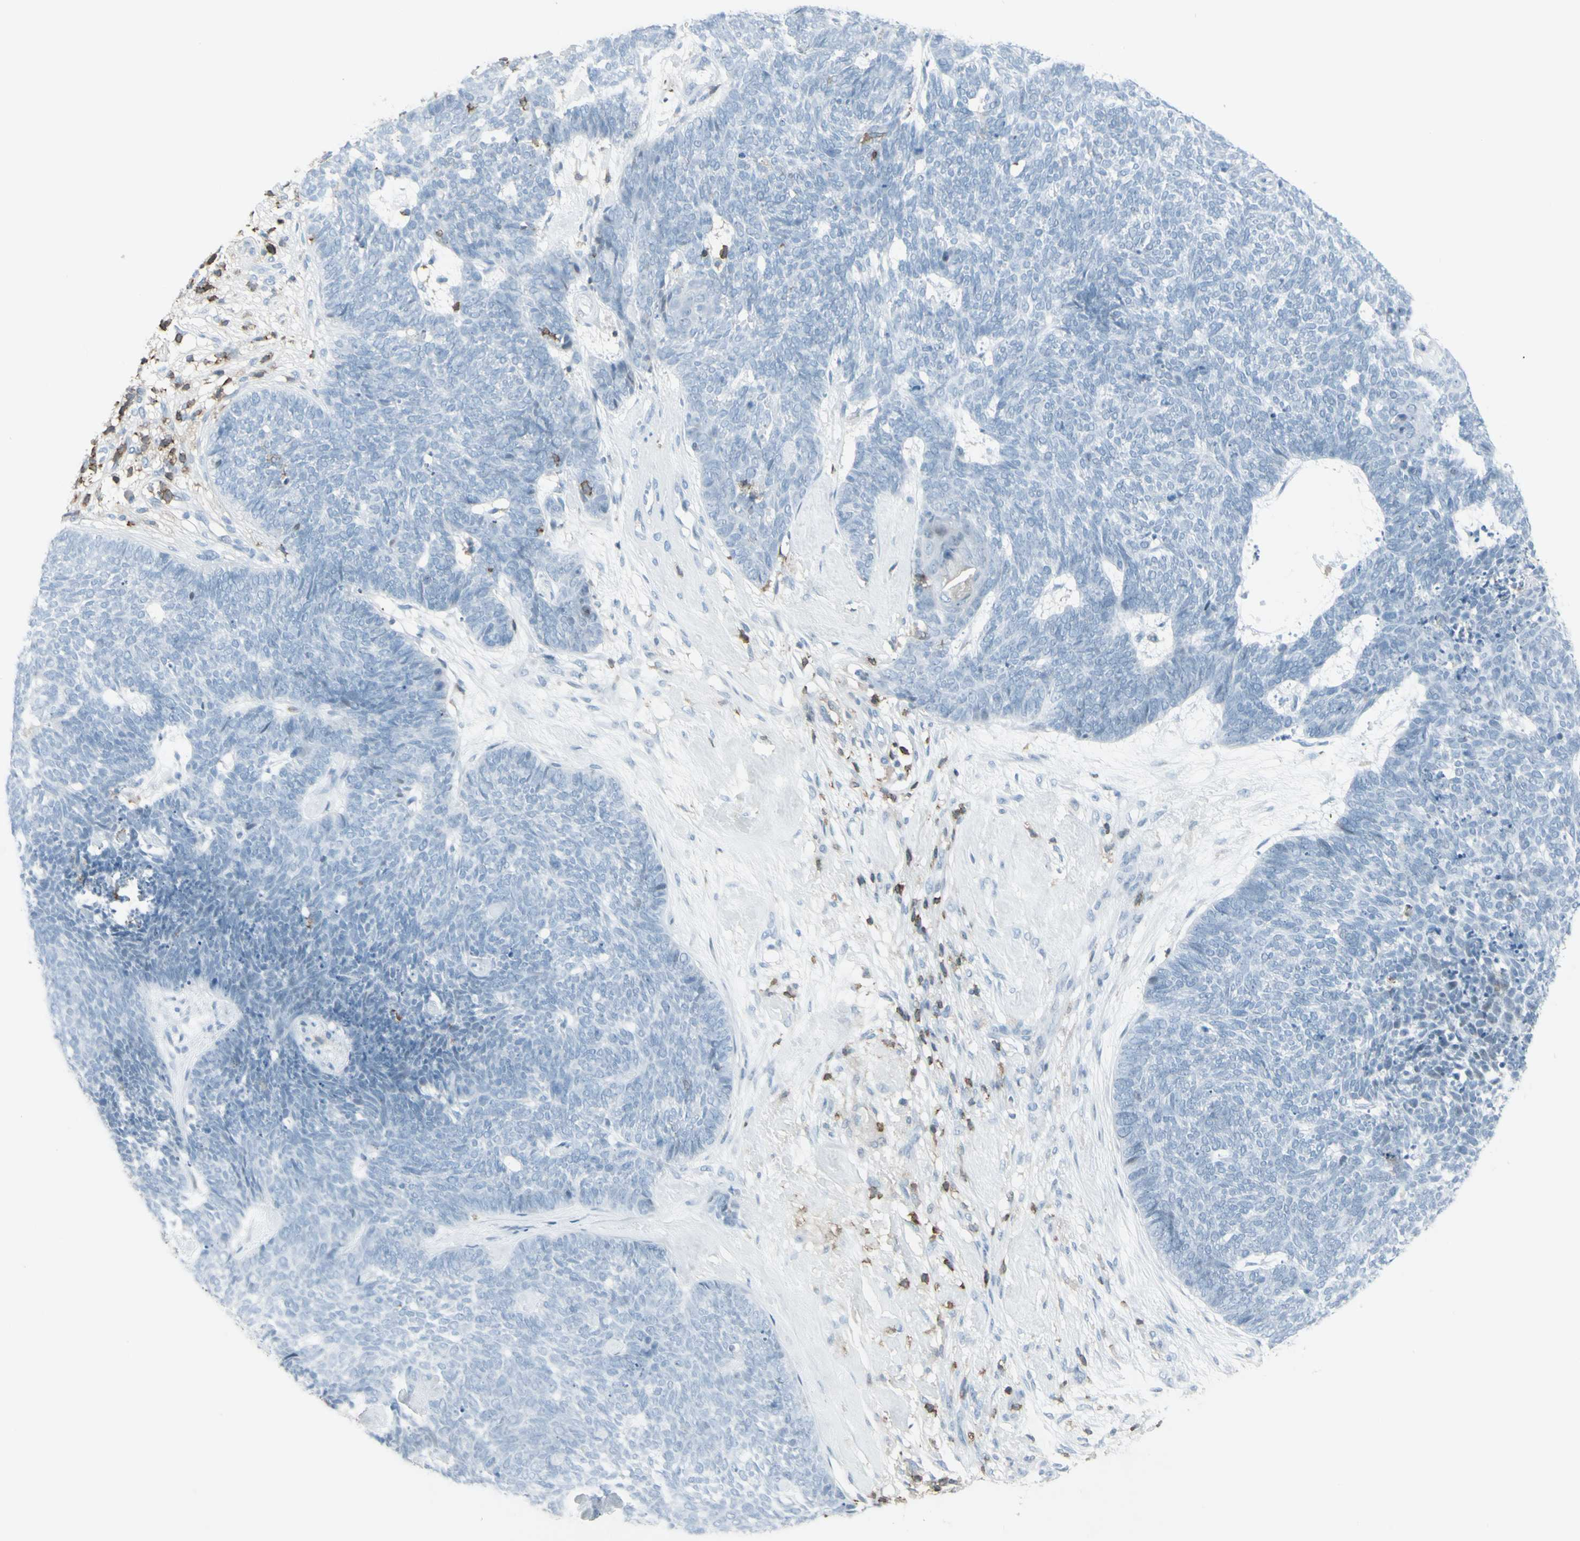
{"staining": {"intensity": "negative", "quantity": "none", "location": "none"}, "tissue": "skin cancer", "cell_type": "Tumor cells", "image_type": "cancer", "snomed": [{"axis": "morphology", "description": "Basal cell carcinoma"}, {"axis": "topography", "description": "Skin"}], "caption": "This is an IHC micrograph of skin cancer (basal cell carcinoma). There is no expression in tumor cells.", "gene": "NRG1", "patient": {"sex": "female", "age": 84}}